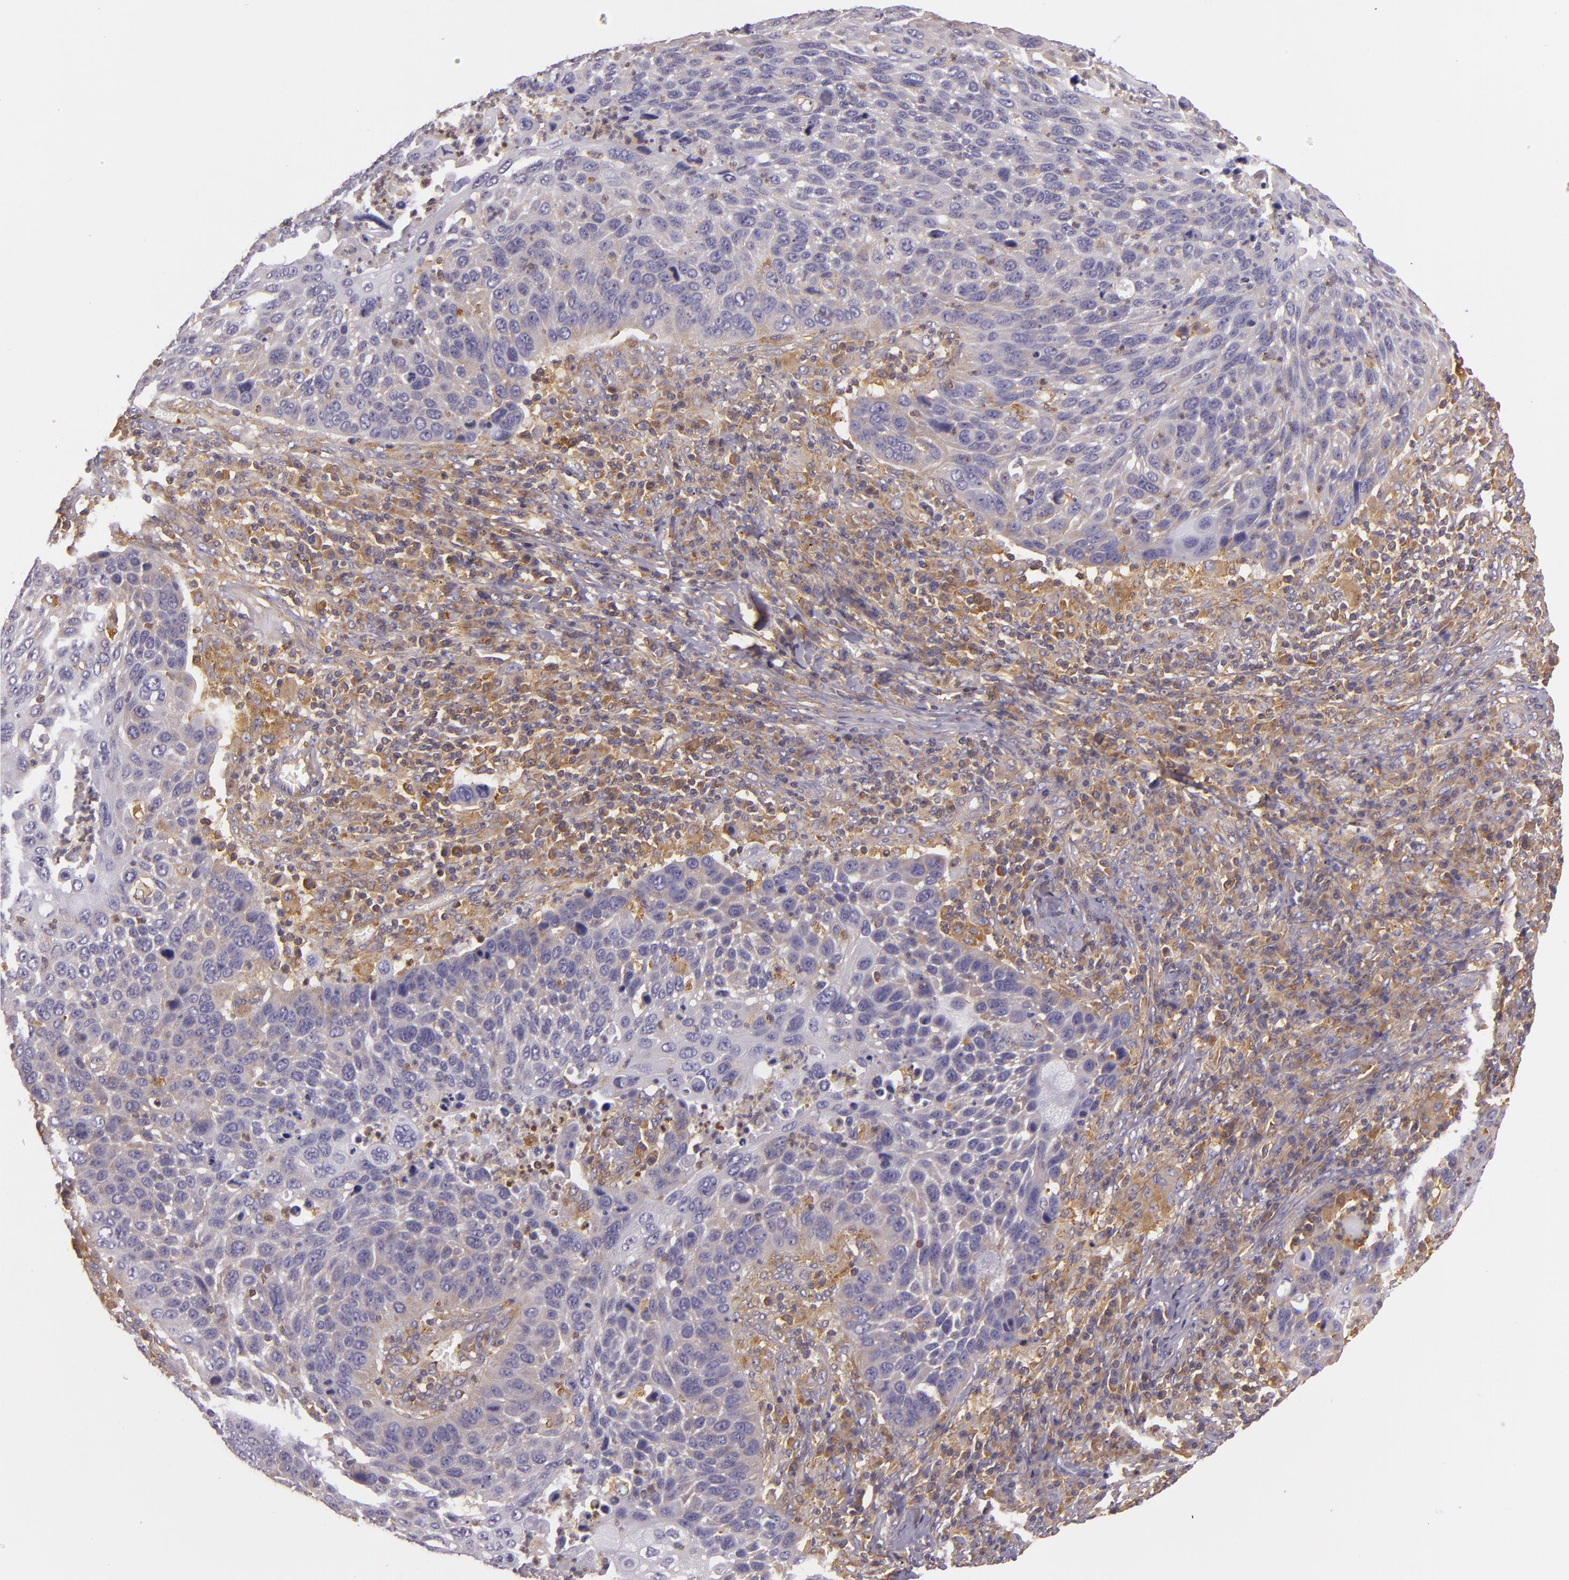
{"staining": {"intensity": "weak", "quantity": "<25%", "location": "cytoplasmic/membranous"}, "tissue": "lung cancer", "cell_type": "Tumor cells", "image_type": "cancer", "snomed": [{"axis": "morphology", "description": "Squamous cell carcinoma, NOS"}, {"axis": "topography", "description": "Lung"}], "caption": "This image is of squamous cell carcinoma (lung) stained with immunohistochemistry (IHC) to label a protein in brown with the nuclei are counter-stained blue. There is no expression in tumor cells.", "gene": "TLN1", "patient": {"sex": "male", "age": 68}}